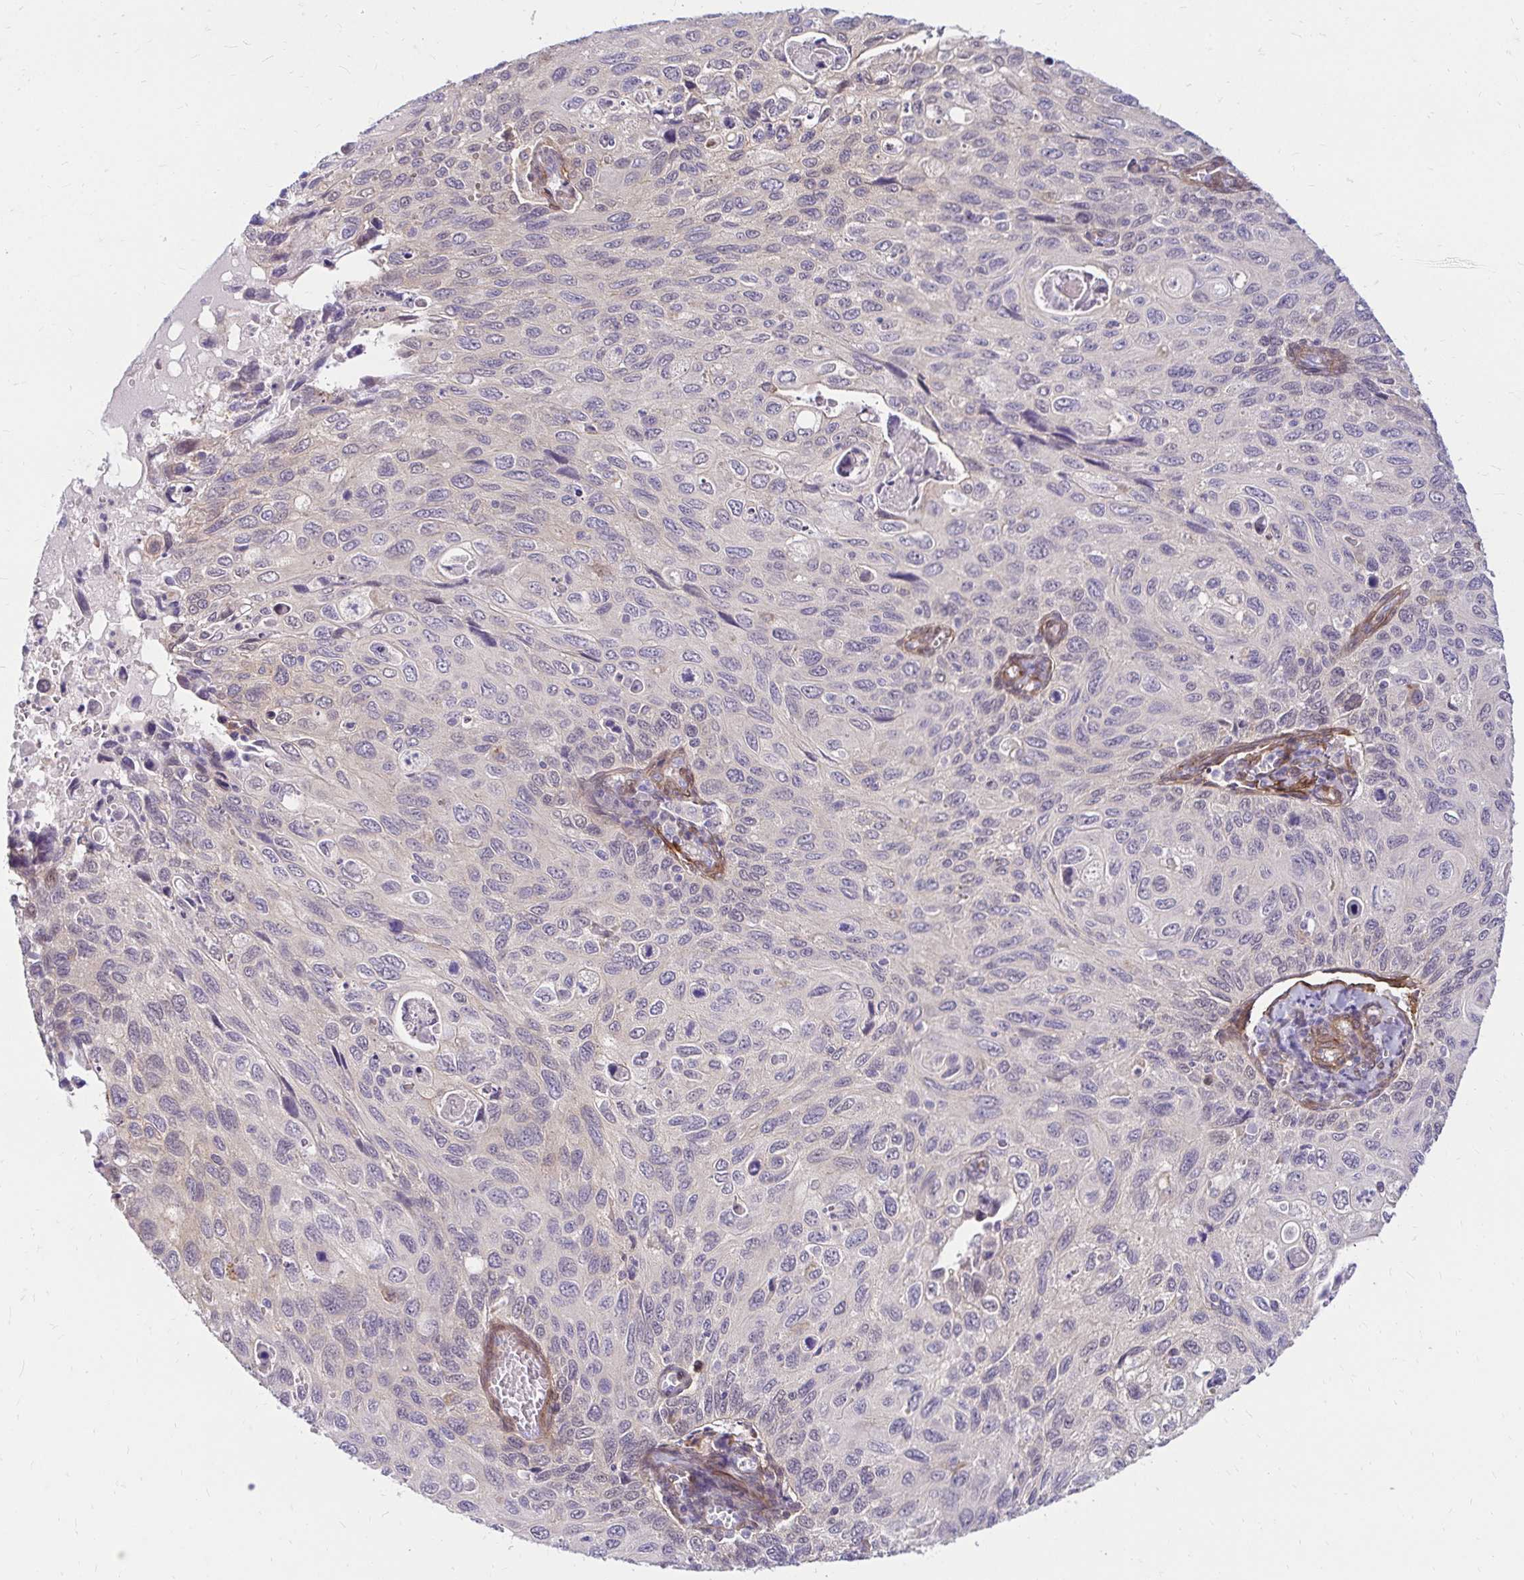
{"staining": {"intensity": "negative", "quantity": "none", "location": "none"}, "tissue": "cervical cancer", "cell_type": "Tumor cells", "image_type": "cancer", "snomed": [{"axis": "morphology", "description": "Squamous cell carcinoma, NOS"}, {"axis": "topography", "description": "Cervix"}], "caption": "High magnification brightfield microscopy of cervical cancer (squamous cell carcinoma) stained with DAB (brown) and counterstained with hematoxylin (blue): tumor cells show no significant positivity.", "gene": "YAP1", "patient": {"sex": "female", "age": 70}}